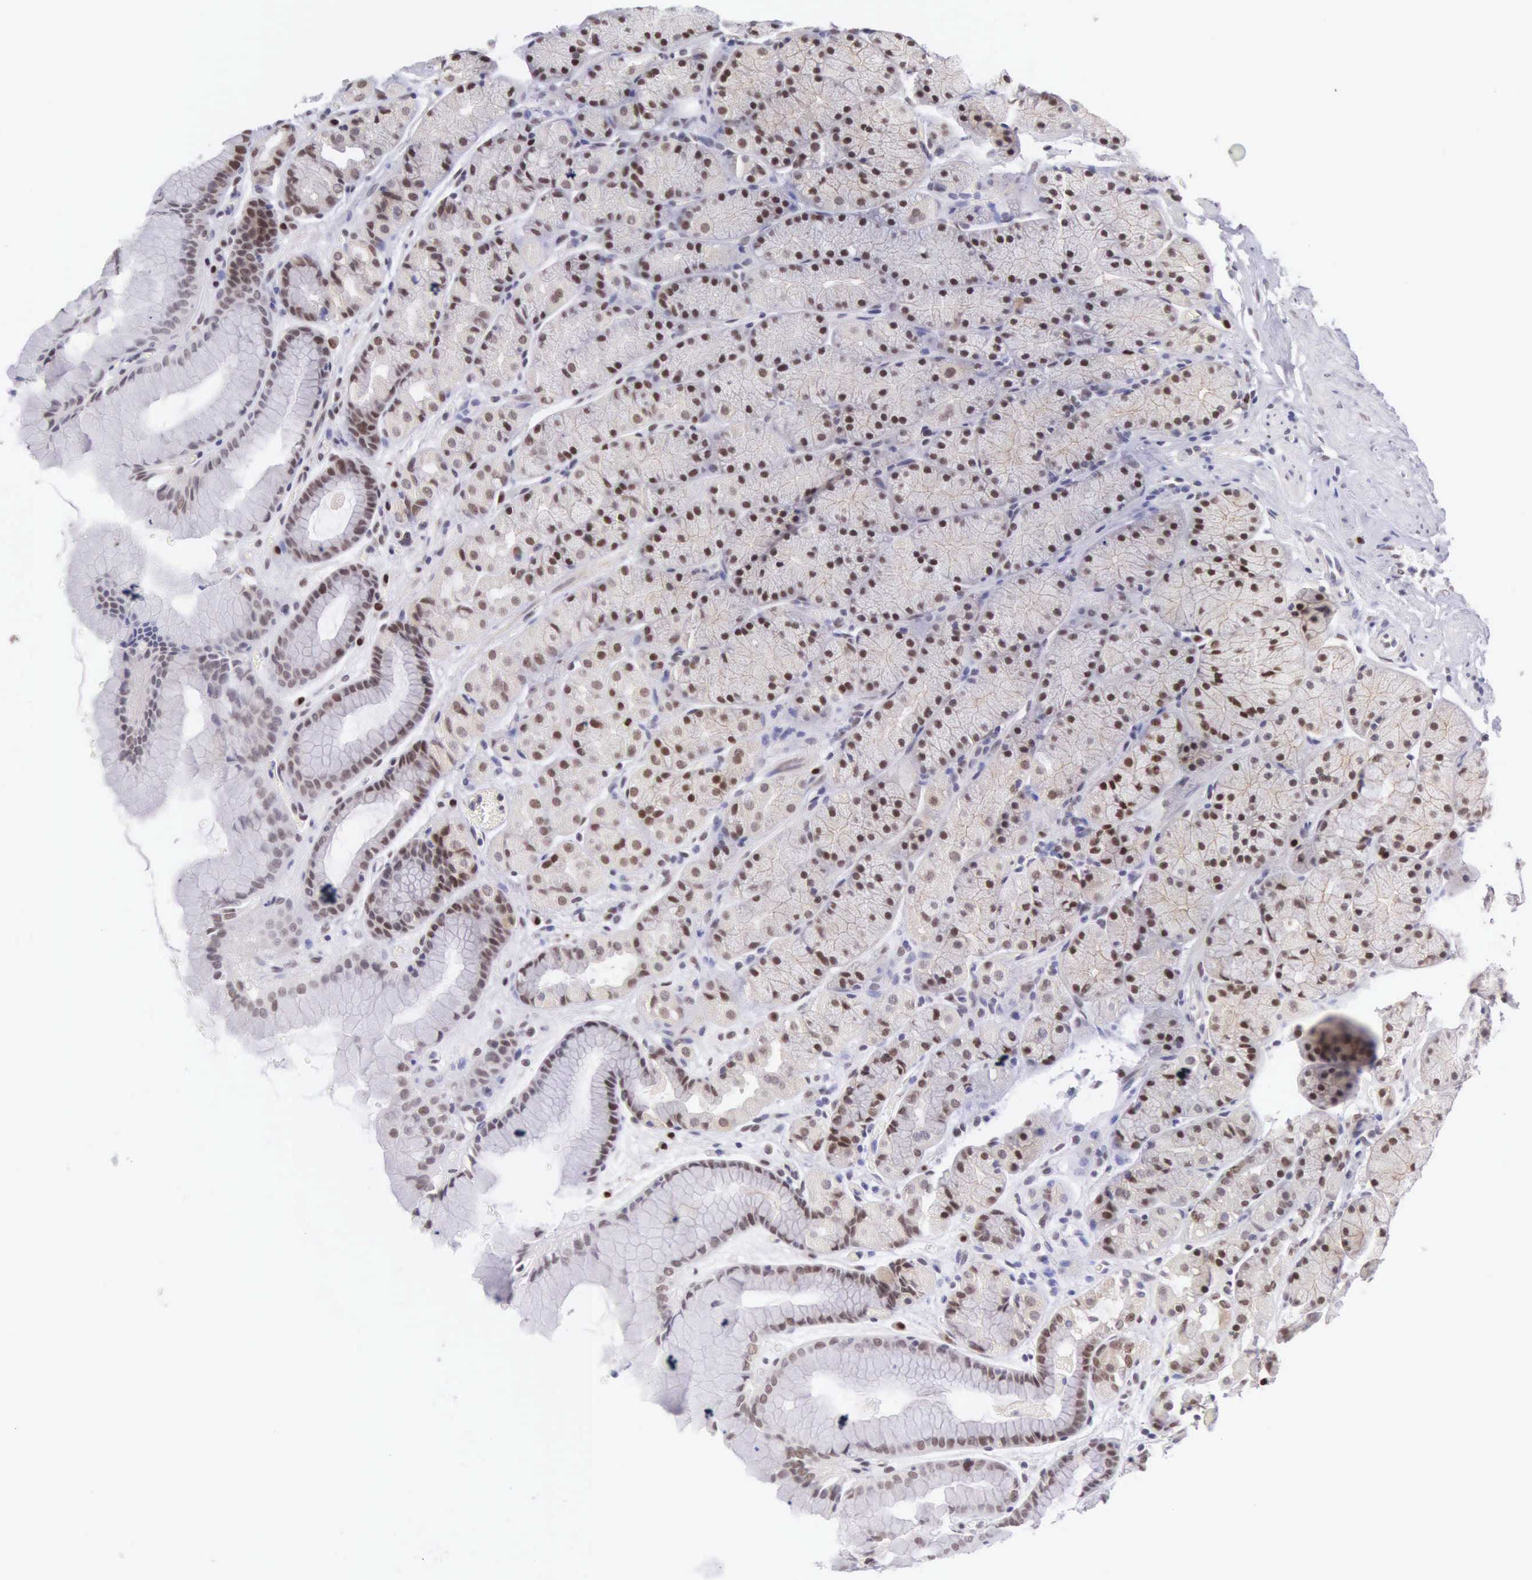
{"staining": {"intensity": "strong", "quantity": "25%-75%", "location": "nuclear"}, "tissue": "stomach", "cell_type": "Glandular cells", "image_type": "normal", "snomed": [{"axis": "morphology", "description": "Normal tissue, NOS"}, {"axis": "topography", "description": "Stomach, upper"}], "caption": "A high amount of strong nuclear staining is seen in about 25%-75% of glandular cells in normal stomach.", "gene": "CCDC117", "patient": {"sex": "male", "age": 72}}